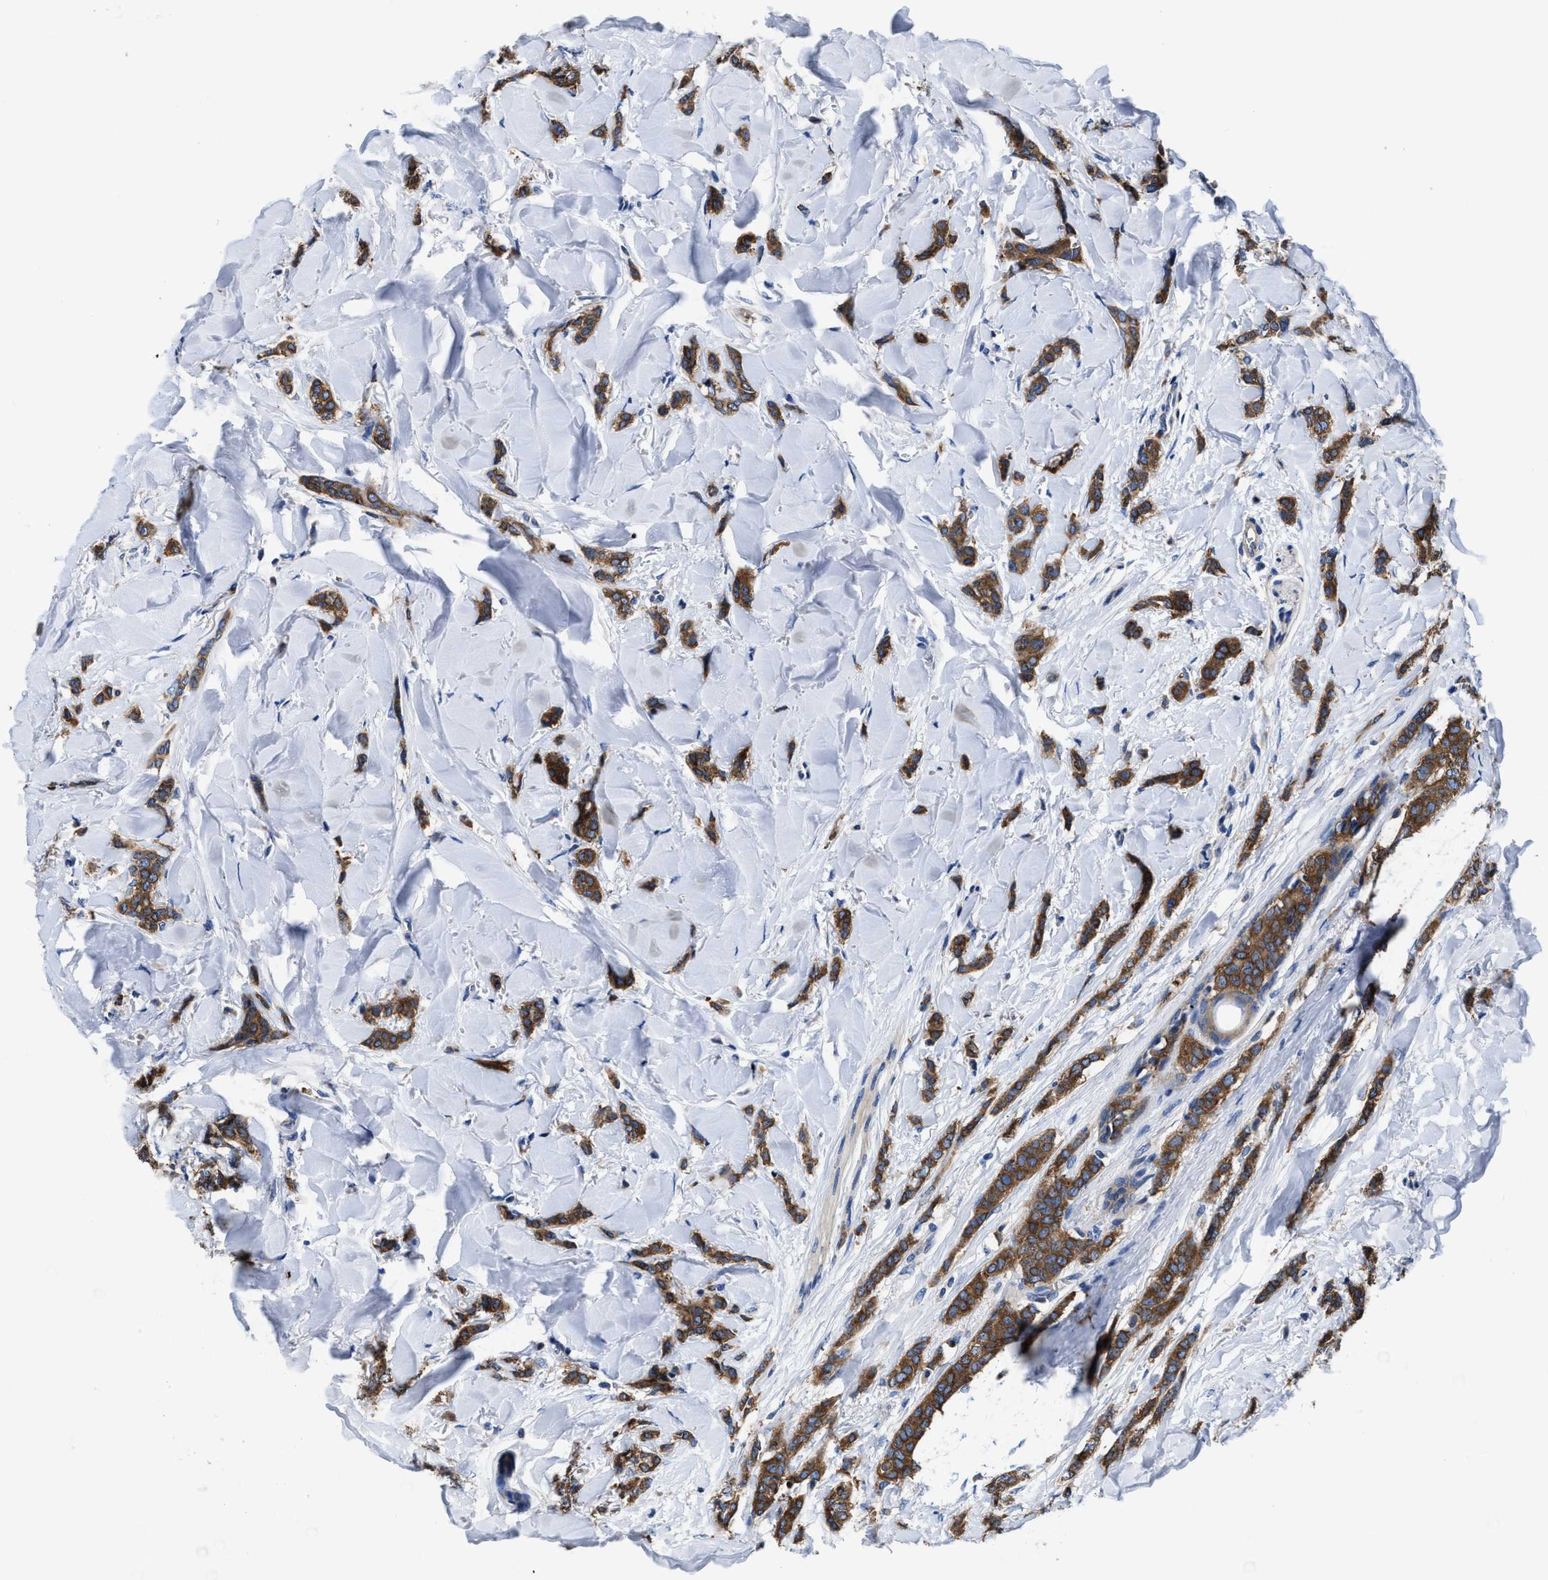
{"staining": {"intensity": "strong", "quantity": ">75%", "location": "cytoplasmic/membranous"}, "tissue": "breast cancer", "cell_type": "Tumor cells", "image_type": "cancer", "snomed": [{"axis": "morphology", "description": "Lobular carcinoma"}, {"axis": "topography", "description": "Skin"}, {"axis": "topography", "description": "Breast"}], "caption": "Immunohistochemical staining of human lobular carcinoma (breast) reveals strong cytoplasmic/membranous protein staining in about >75% of tumor cells.", "gene": "PHLPP1", "patient": {"sex": "female", "age": 46}}